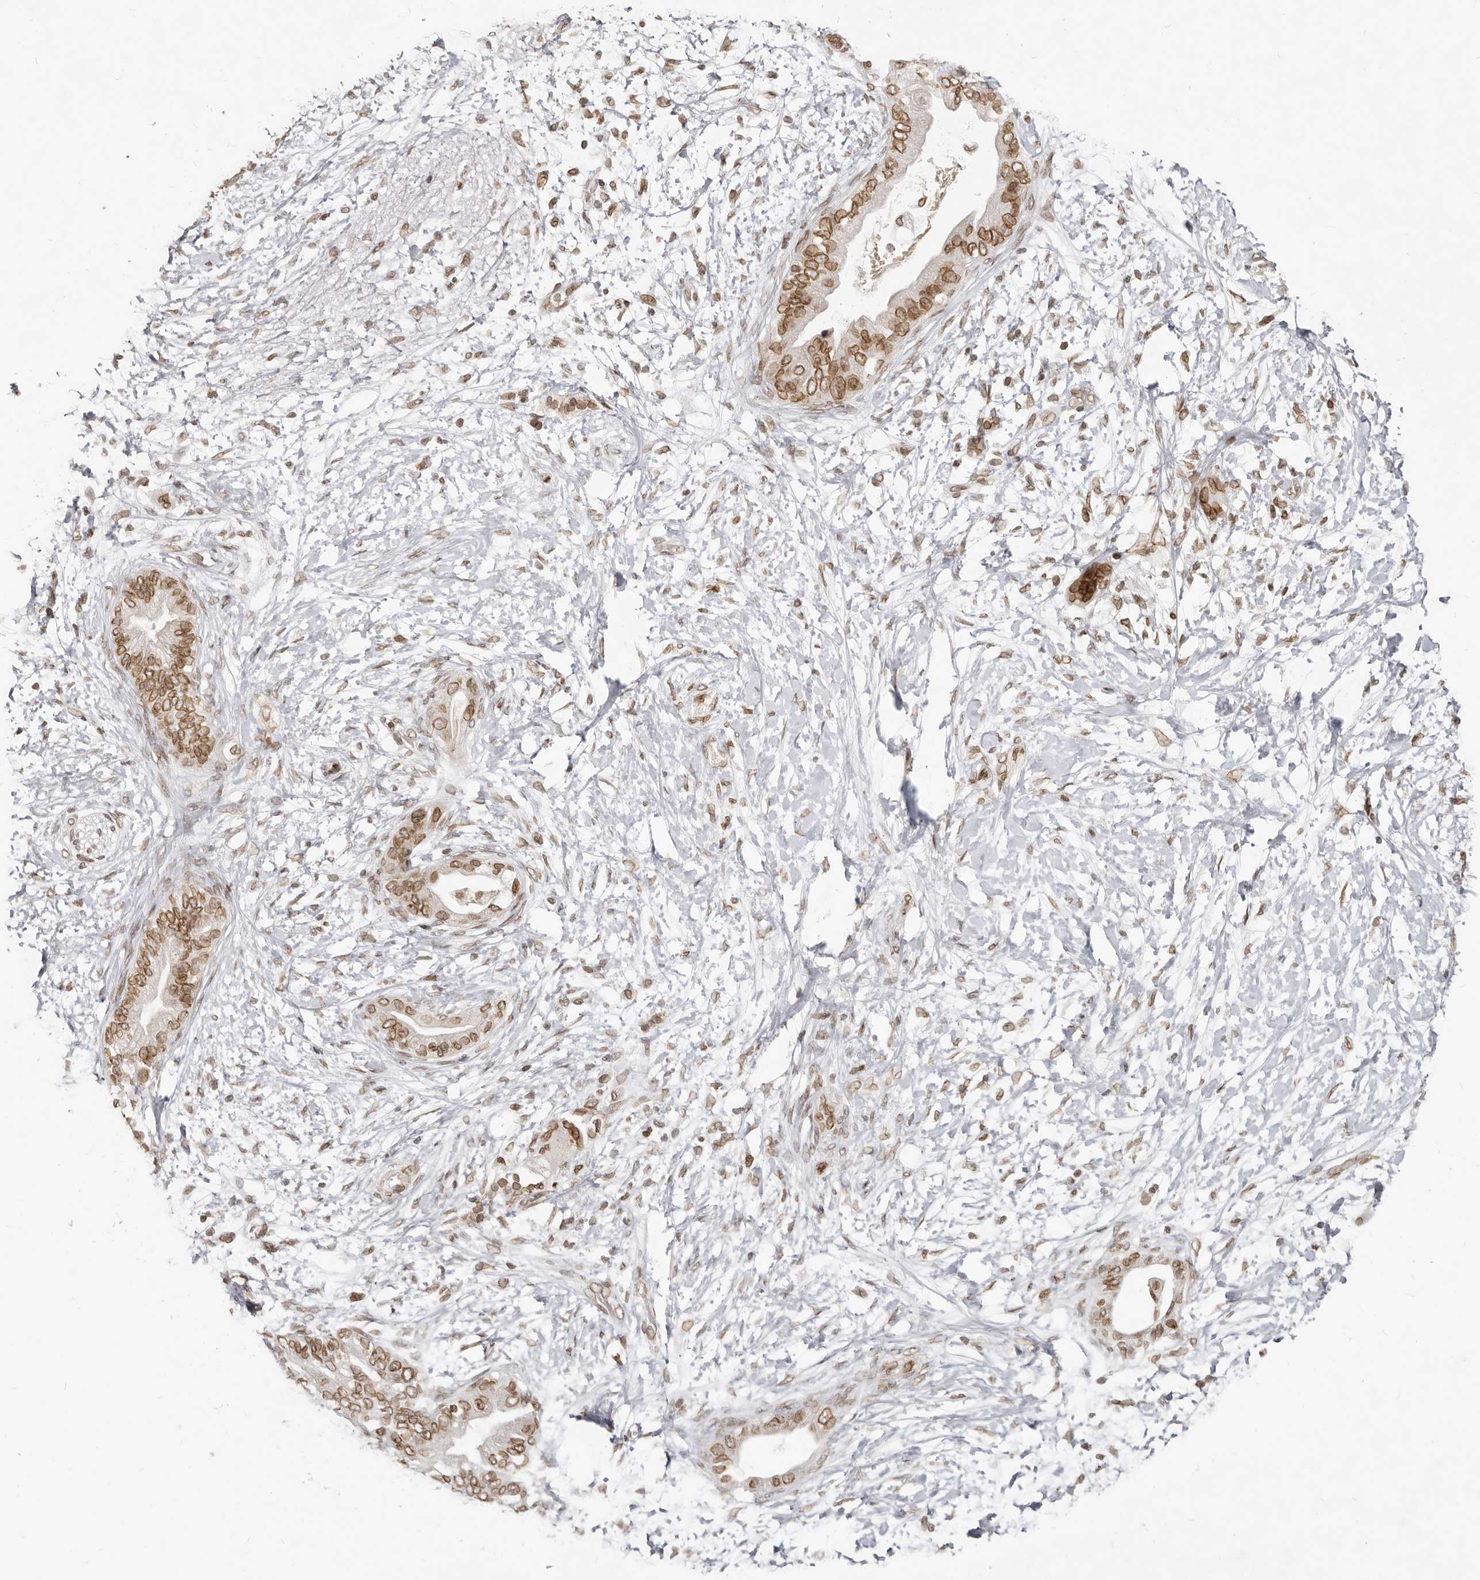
{"staining": {"intensity": "moderate", "quantity": ">75%", "location": "cytoplasmic/membranous,nuclear"}, "tissue": "soft tissue", "cell_type": "Fibroblasts", "image_type": "normal", "snomed": [{"axis": "morphology", "description": "Normal tissue, NOS"}, {"axis": "morphology", "description": "Adenocarcinoma, NOS"}, {"axis": "topography", "description": "Duodenum"}, {"axis": "topography", "description": "Peripheral nerve tissue"}], "caption": "Protein staining of normal soft tissue shows moderate cytoplasmic/membranous,nuclear positivity in about >75% of fibroblasts. (Stains: DAB (3,3'-diaminobenzidine) in brown, nuclei in blue, Microscopy: brightfield microscopy at high magnification).", "gene": "NUP153", "patient": {"sex": "female", "age": 60}}